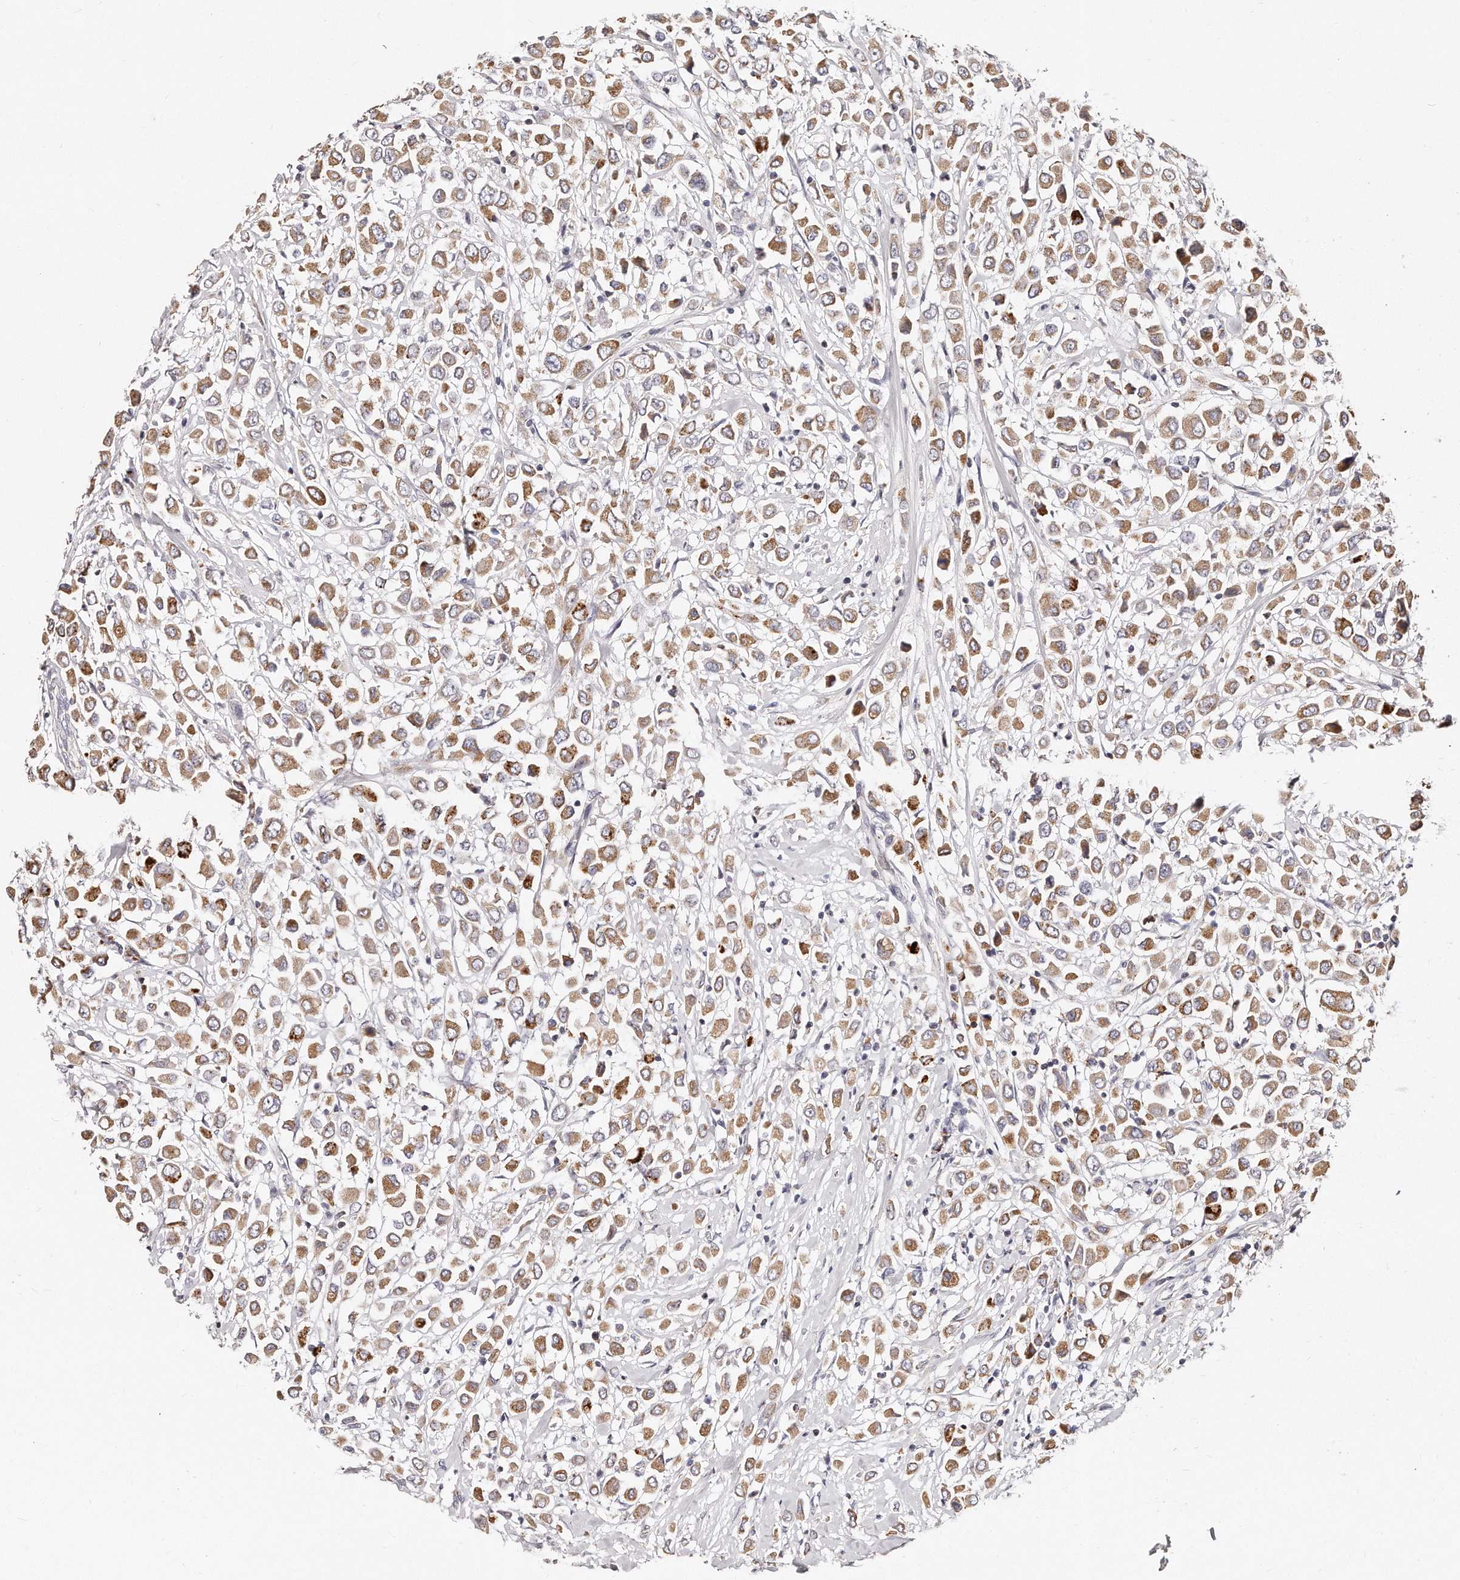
{"staining": {"intensity": "moderate", "quantity": ">75%", "location": "cytoplasmic/membranous"}, "tissue": "breast cancer", "cell_type": "Tumor cells", "image_type": "cancer", "snomed": [{"axis": "morphology", "description": "Duct carcinoma"}, {"axis": "topography", "description": "Breast"}], "caption": "This image displays immunohistochemistry (IHC) staining of breast cancer (invasive ductal carcinoma), with medium moderate cytoplasmic/membranous positivity in approximately >75% of tumor cells.", "gene": "RTKN", "patient": {"sex": "female", "age": 61}}